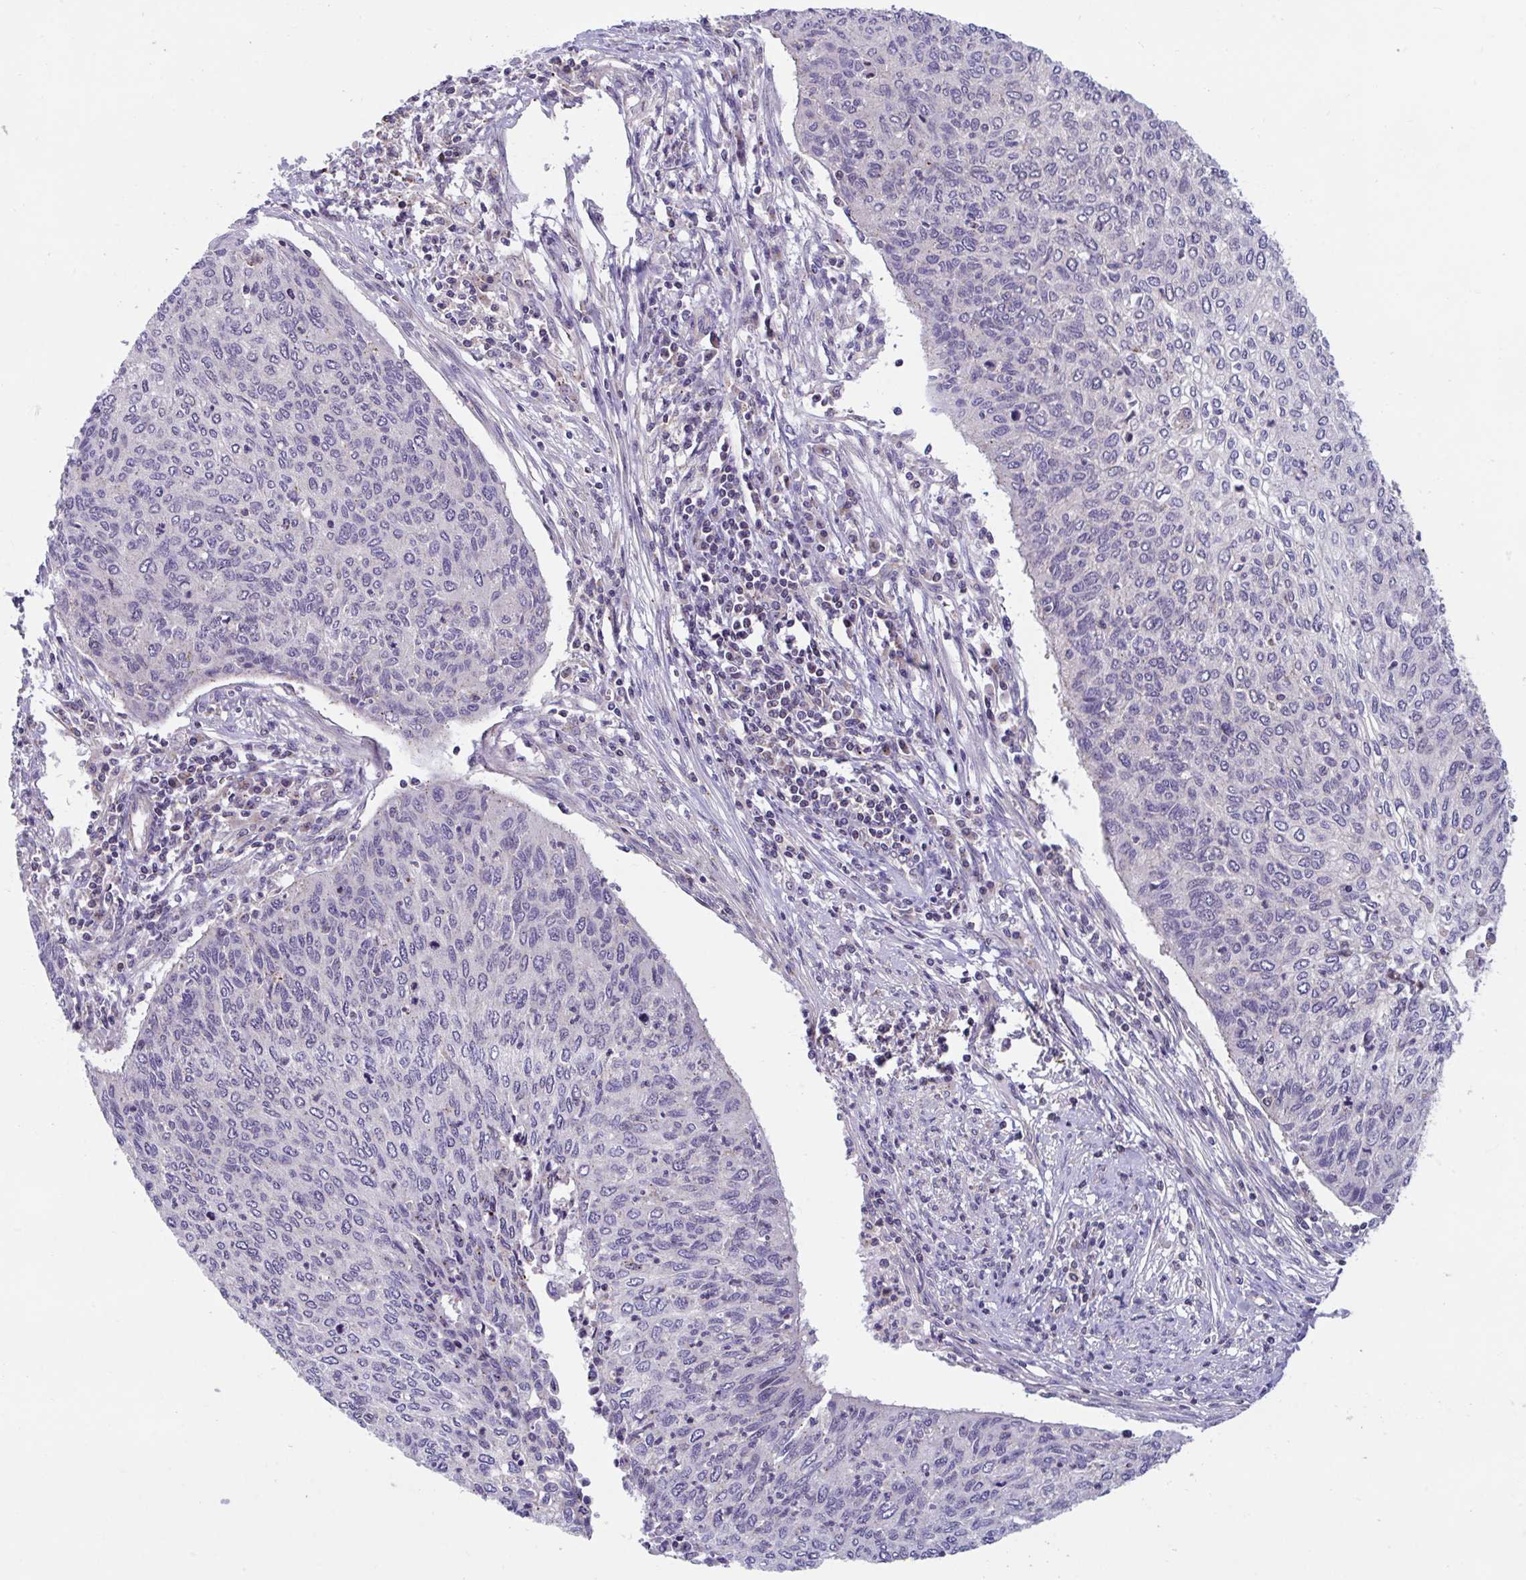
{"staining": {"intensity": "negative", "quantity": "none", "location": "none"}, "tissue": "cervical cancer", "cell_type": "Tumor cells", "image_type": "cancer", "snomed": [{"axis": "morphology", "description": "Squamous cell carcinoma, NOS"}, {"axis": "topography", "description": "Cervix"}], "caption": "Immunohistochemistry (IHC) histopathology image of human cervical cancer stained for a protein (brown), which reveals no expression in tumor cells.", "gene": "IST1", "patient": {"sex": "female", "age": 38}}